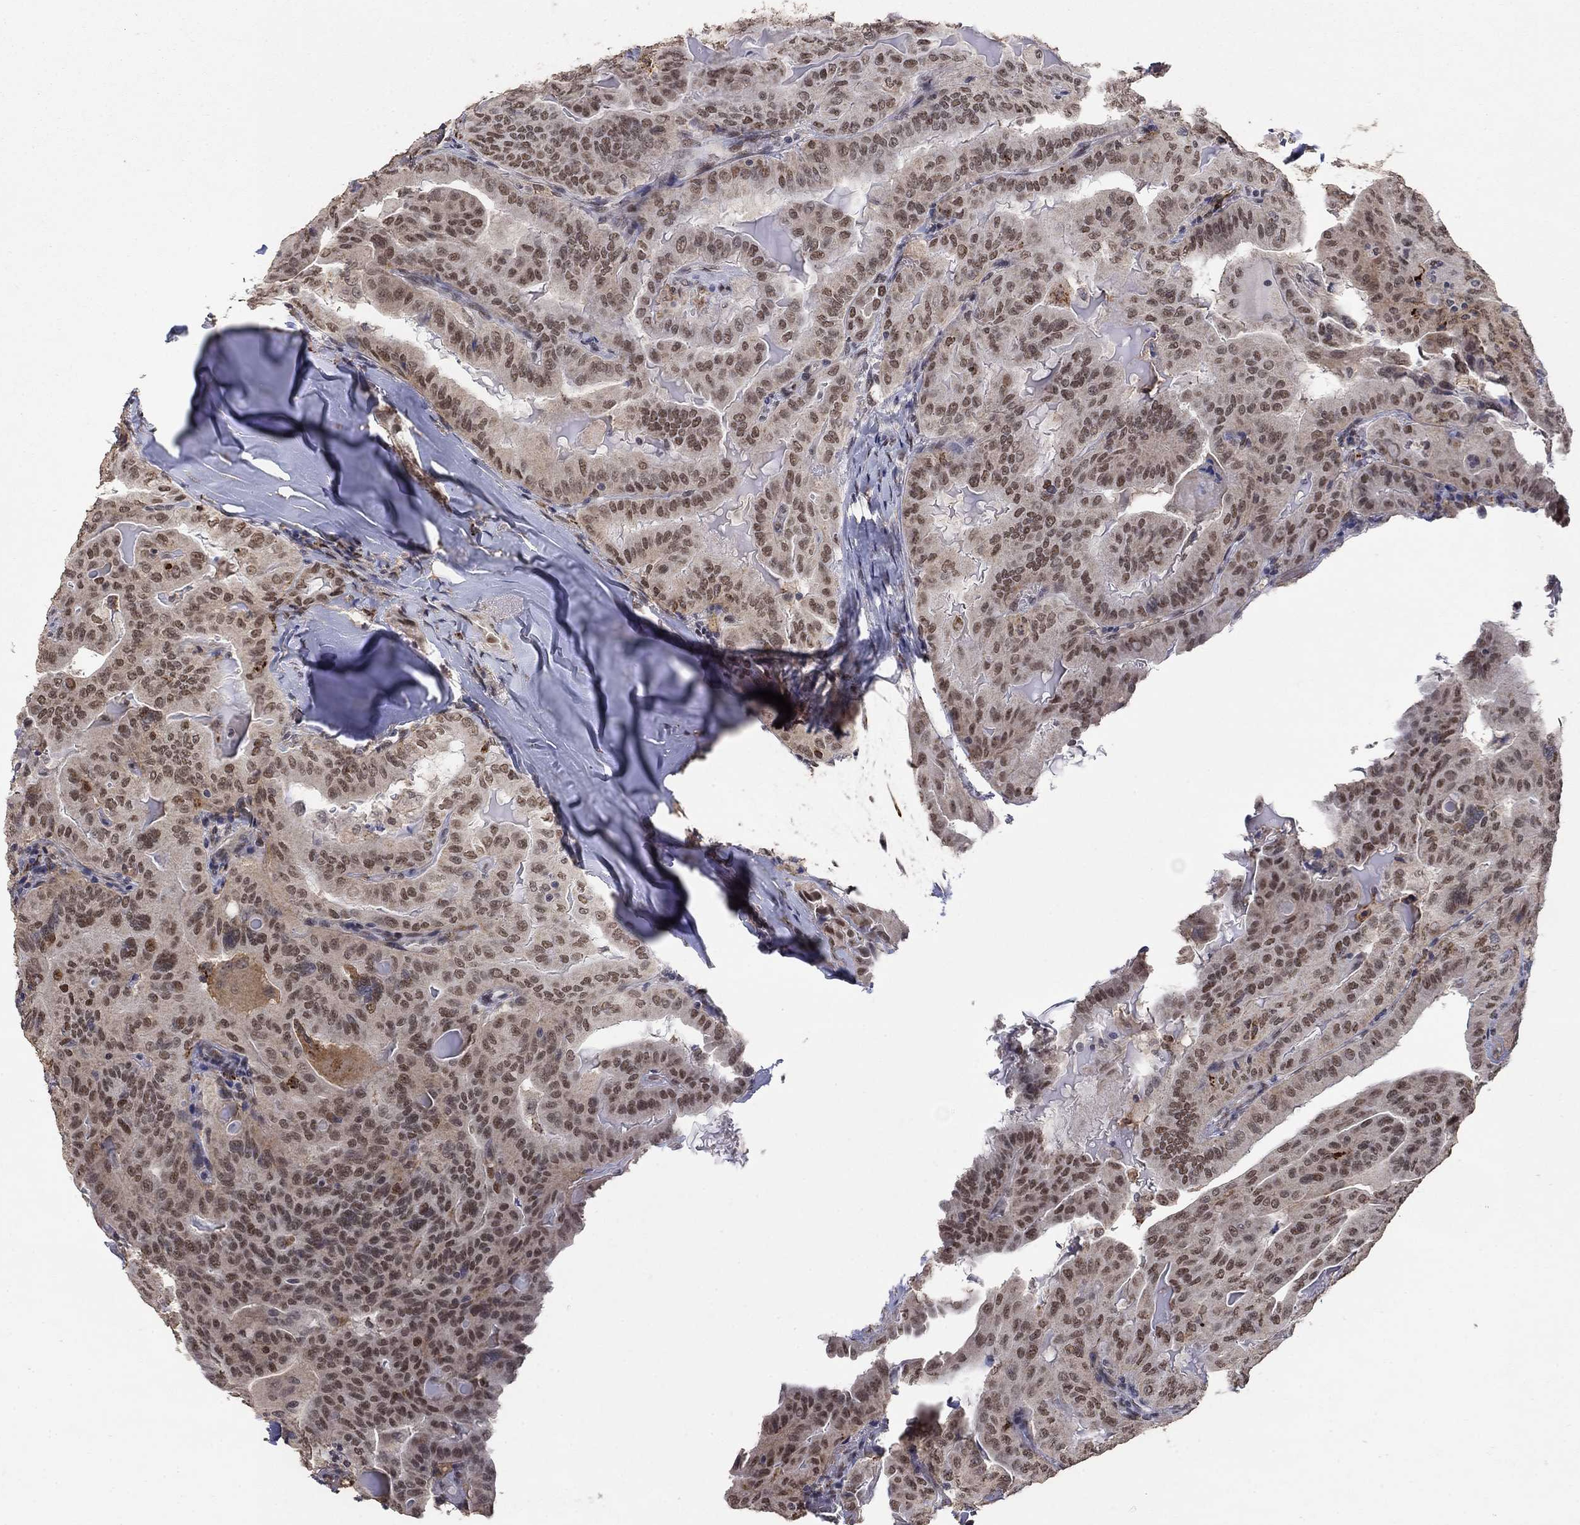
{"staining": {"intensity": "moderate", "quantity": ">75%", "location": "nuclear"}, "tissue": "thyroid cancer", "cell_type": "Tumor cells", "image_type": "cancer", "snomed": [{"axis": "morphology", "description": "Papillary adenocarcinoma, NOS"}, {"axis": "topography", "description": "Thyroid gland"}], "caption": "High-power microscopy captured an immunohistochemistry (IHC) micrograph of thyroid cancer, revealing moderate nuclear staining in about >75% of tumor cells.", "gene": "GRIA3", "patient": {"sex": "female", "age": 68}}